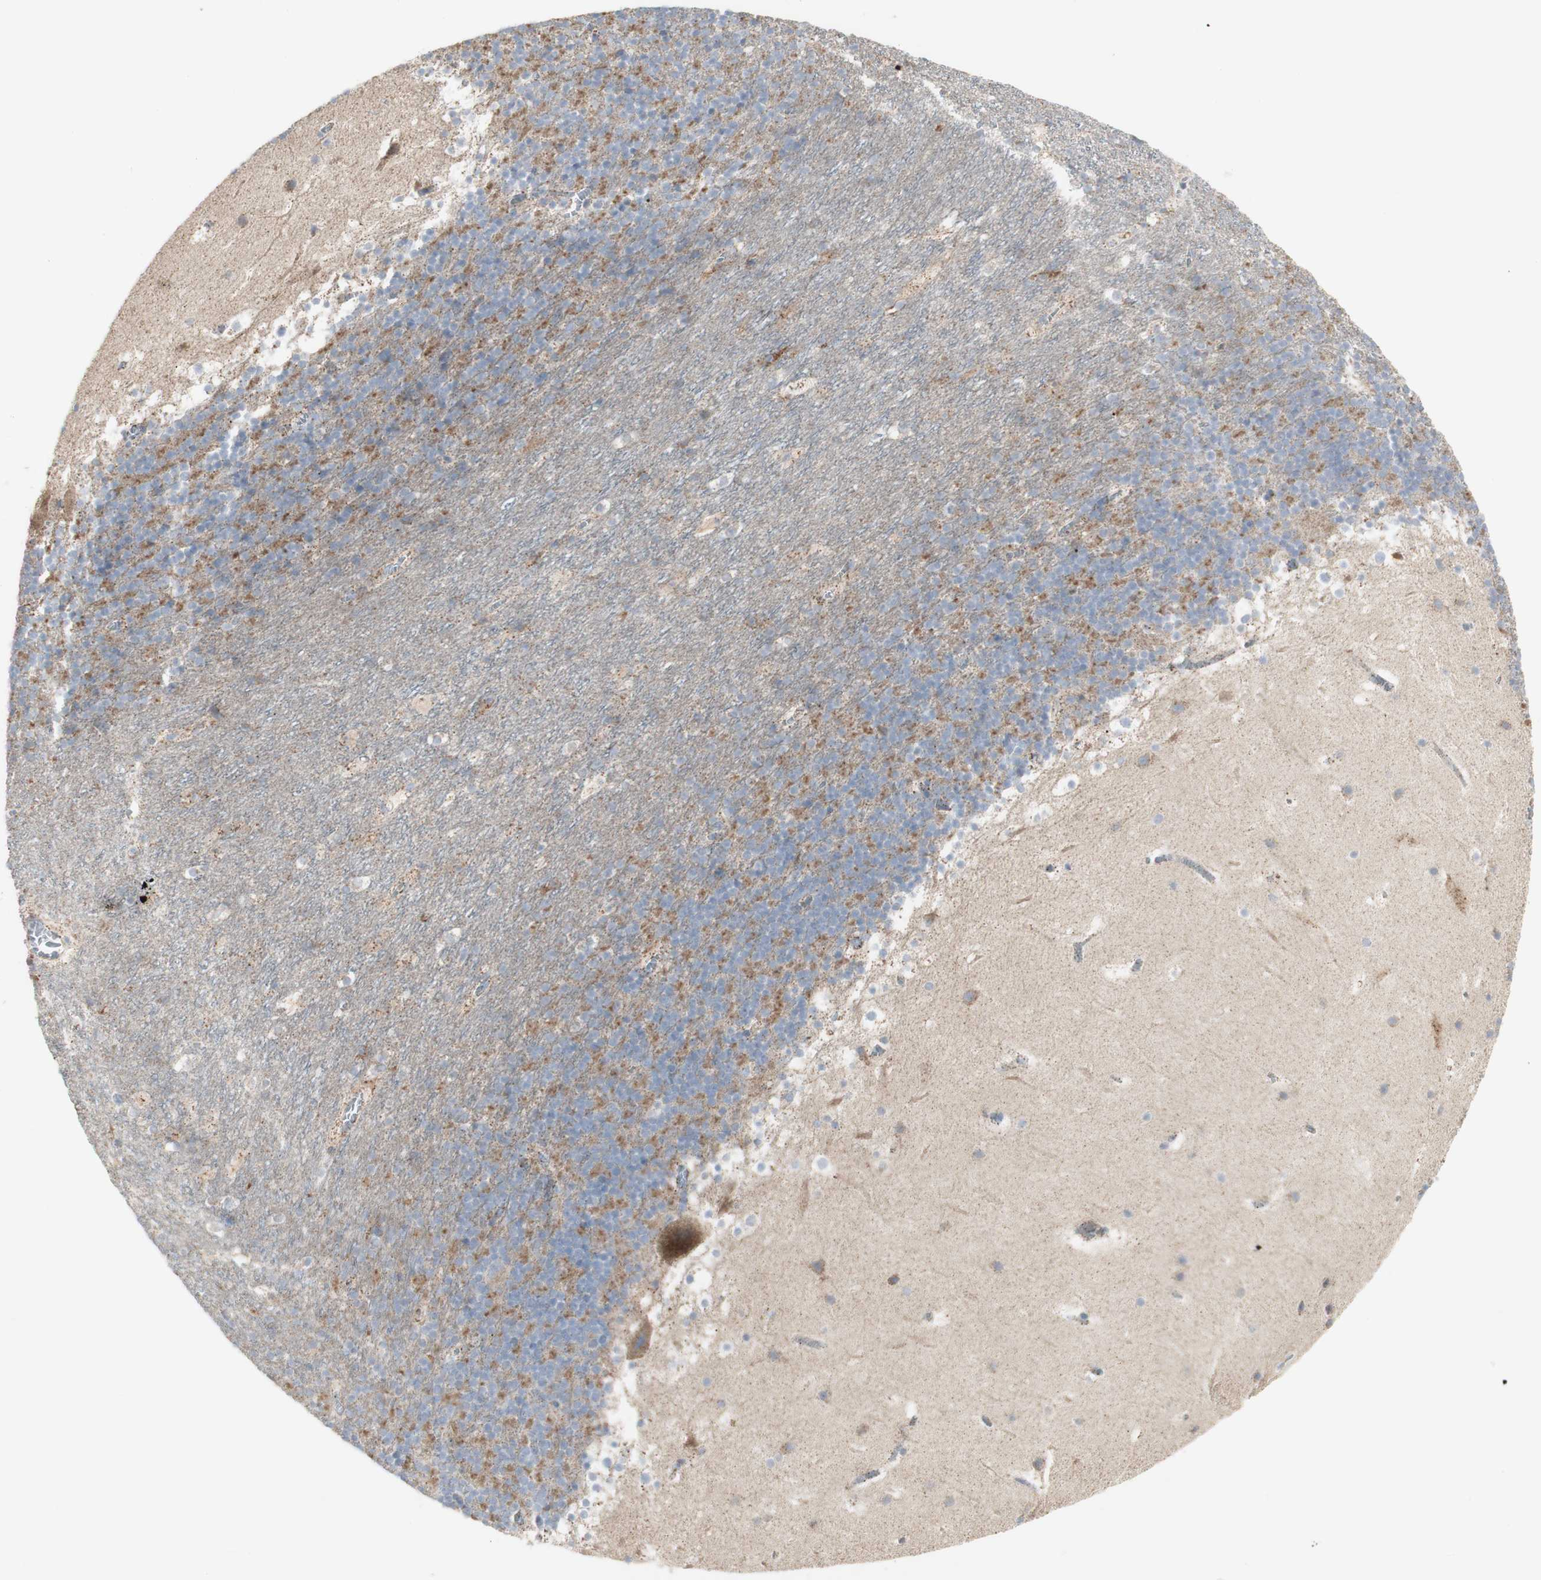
{"staining": {"intensity": "weak", "quantity": "25%-75%", "location": "cytoplasmic/membranous"}, "tissue": "cerebellum", "cell_type": "Cells in granular layer", "image_type": "normal", "snomed": [{"axis": "morphology", "description": "Normal tissue, NOS"}, {"axis": "topography", "description": "Cerebellum"}], "caption": "Unremarkable cerebellum shows weak cytoplasmic/membranous staining in about 25%-75% of cells in granular layer.", "gene": "C3orf52", "patient": {"sex": "male", "age": 45}}